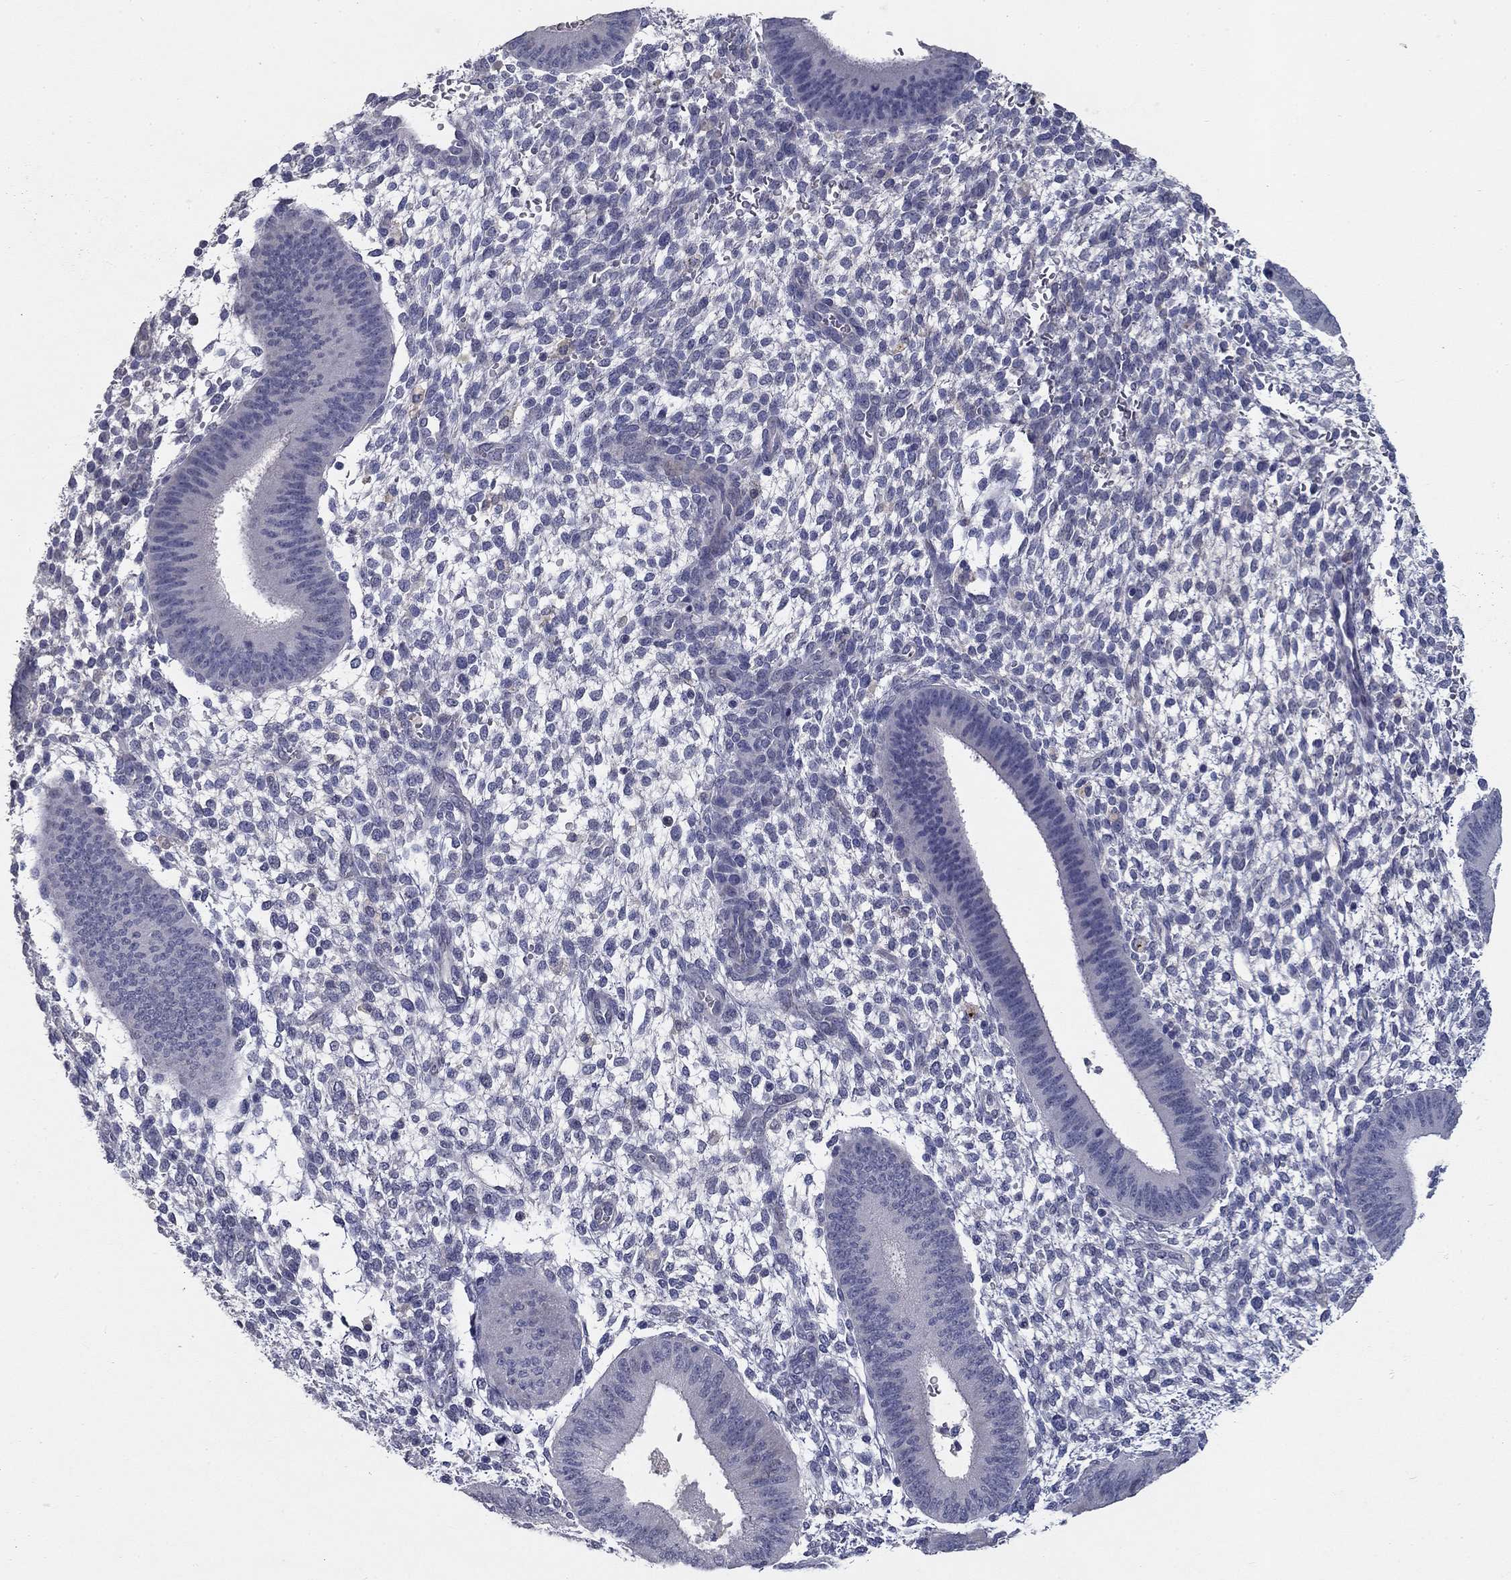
{"staining": {"intensity": "negative", "quantity": "none", "location": "none"}, "tissue": "endometrium", "cell_type": "Cells in endometrial stroma", "image_type": "normal", "snomed": [{"axis": "morphology", "description": "Normal tissue, NOS"}, {"axis": "topography", "description": "Endometrium"}], "caption": "A histopathology image of human endometrium is negative for staining in cells in endometrial stroma. Brightfield microscopy of immunohistochemistry stained with DAB (3,3'-diaminobenzidine) (brown) and hematoxylin (blue), captured at high magnification.", "gene": "CD274", "patient": {"sex": "female", "age": 39}}